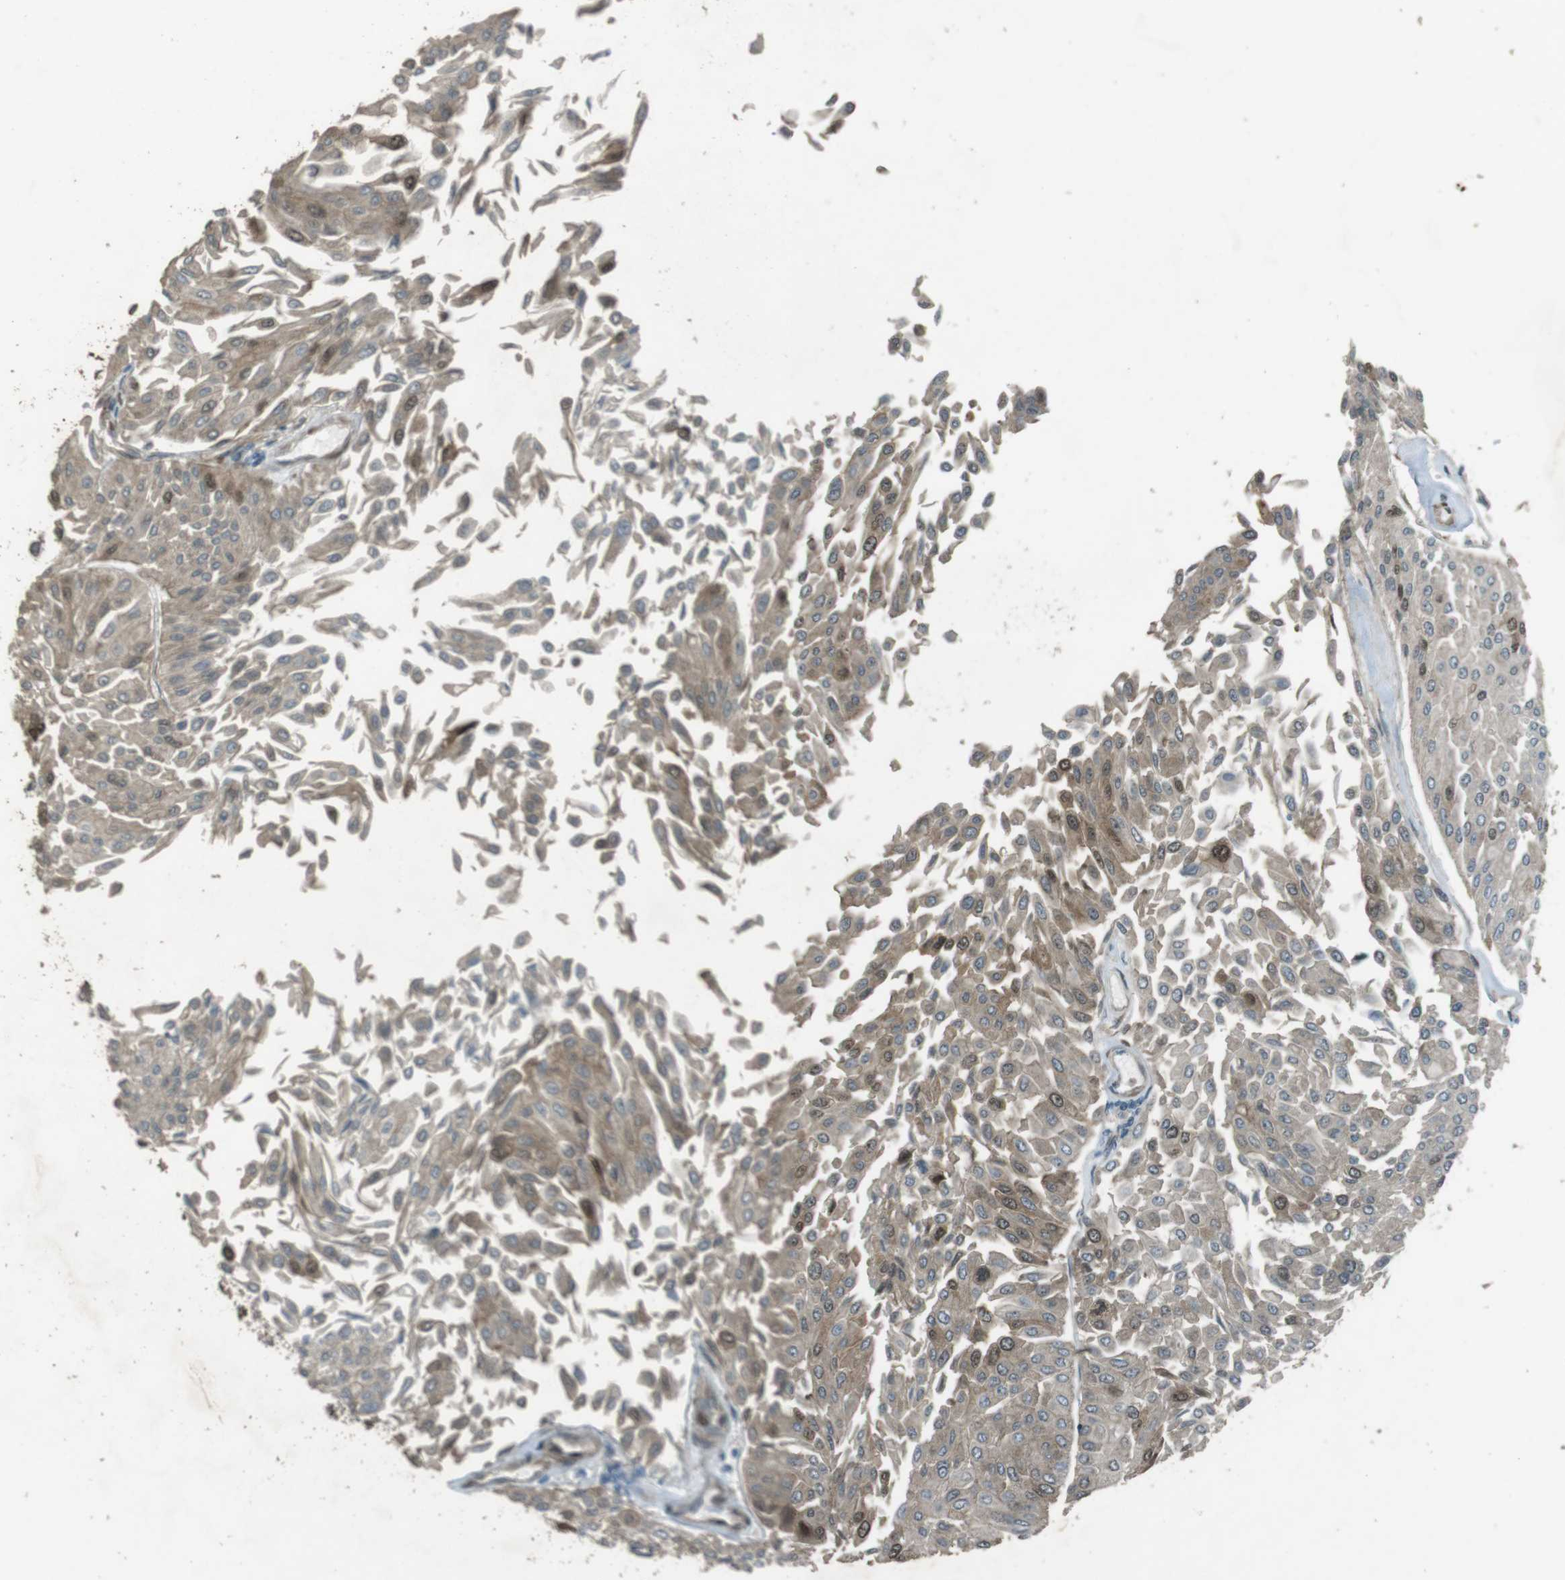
{"staining": {"intensity": "moderate", "quantity": "<25%", "location": "nuclear"}, "tissue": "urothelial cancer", "cell_type": "Tumor cells", "image_type": "cancer", "snomed": [{"axis": "morphology", "description": "Urothelial carcinoma, Low grade"}, {"axis": "topography", "description": "Urinary bladder"}], "caption": "Immunohistochemistry histopathology image of neoplastic tissue: urothelial carcinoma (low-grade) stained using IHC displays low levels of moderate protein expression localized specifically in the nuclear of tumor cells, appearing as a nuclear brown color.", "gene": "ZNF330", "patient": {"sex": "male", "age": 67}}